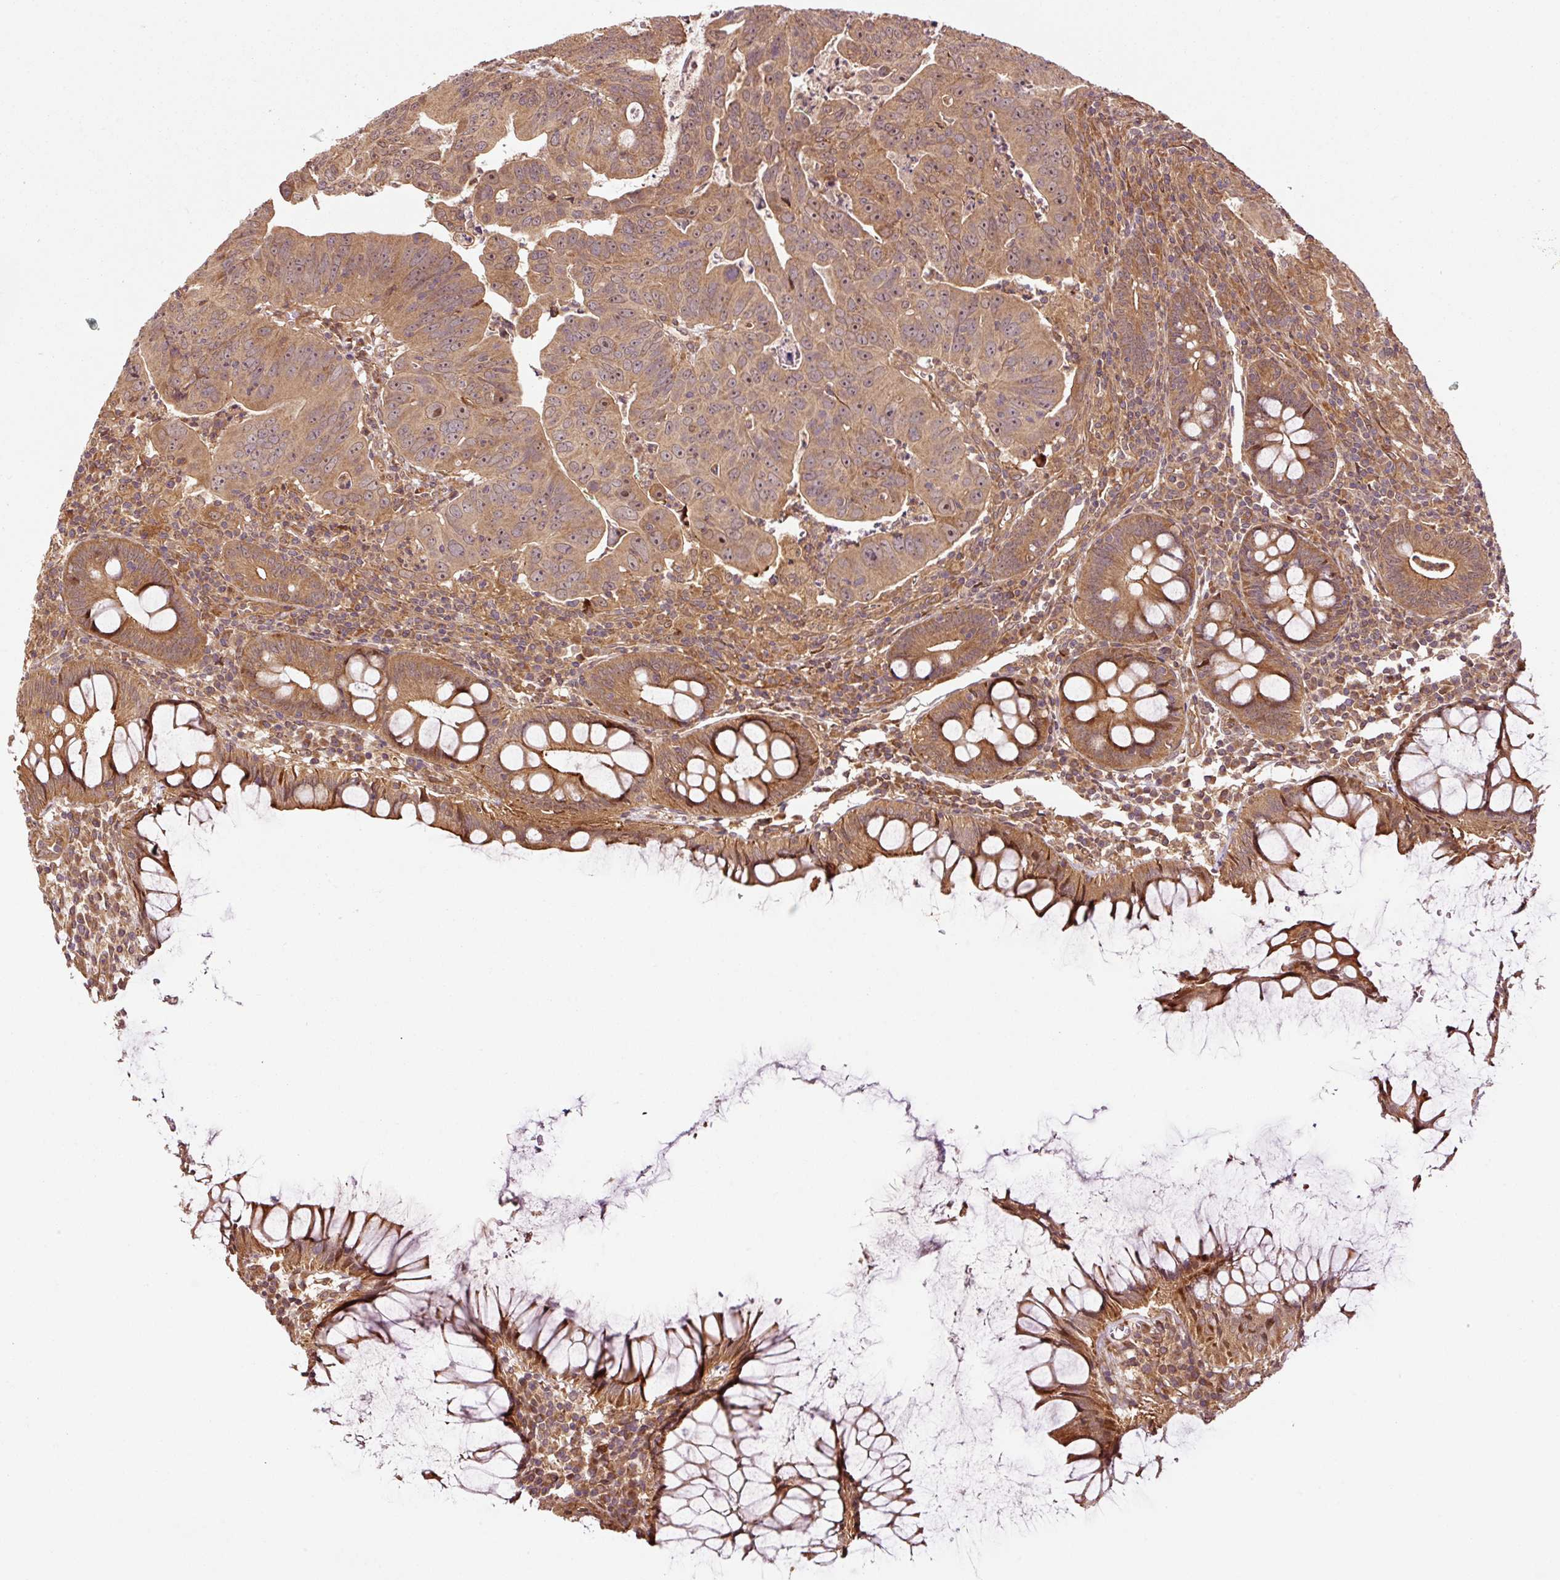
{"staining": {"intensity": "moderate", "quantity": ">75%", "location": "cytoplasmic/membranous,nuclear"}, "tissue": "colorectal cancer", "cell_type": "Tumor cells", "image_type": "cancer", "snomed": [{"axis": "morphology", "description": "Adenocarcinoma, NOS"}, {"axis": "topography", "description": "Rectum"}], "caption": "The micrograph reveals immunohistochemical staining of colorectal cancer (adenocarcinoma). There is moderate cytoplasmic/membranous and nuclear staining is seen in approximately >75% of tumor cells. (DAB (3,3'-diaminobenzidine) IHC, brown staining for protein, blue staining for nuclei).", "gene": "OXER1", "patient": {"sex": "male", "age": 69}}